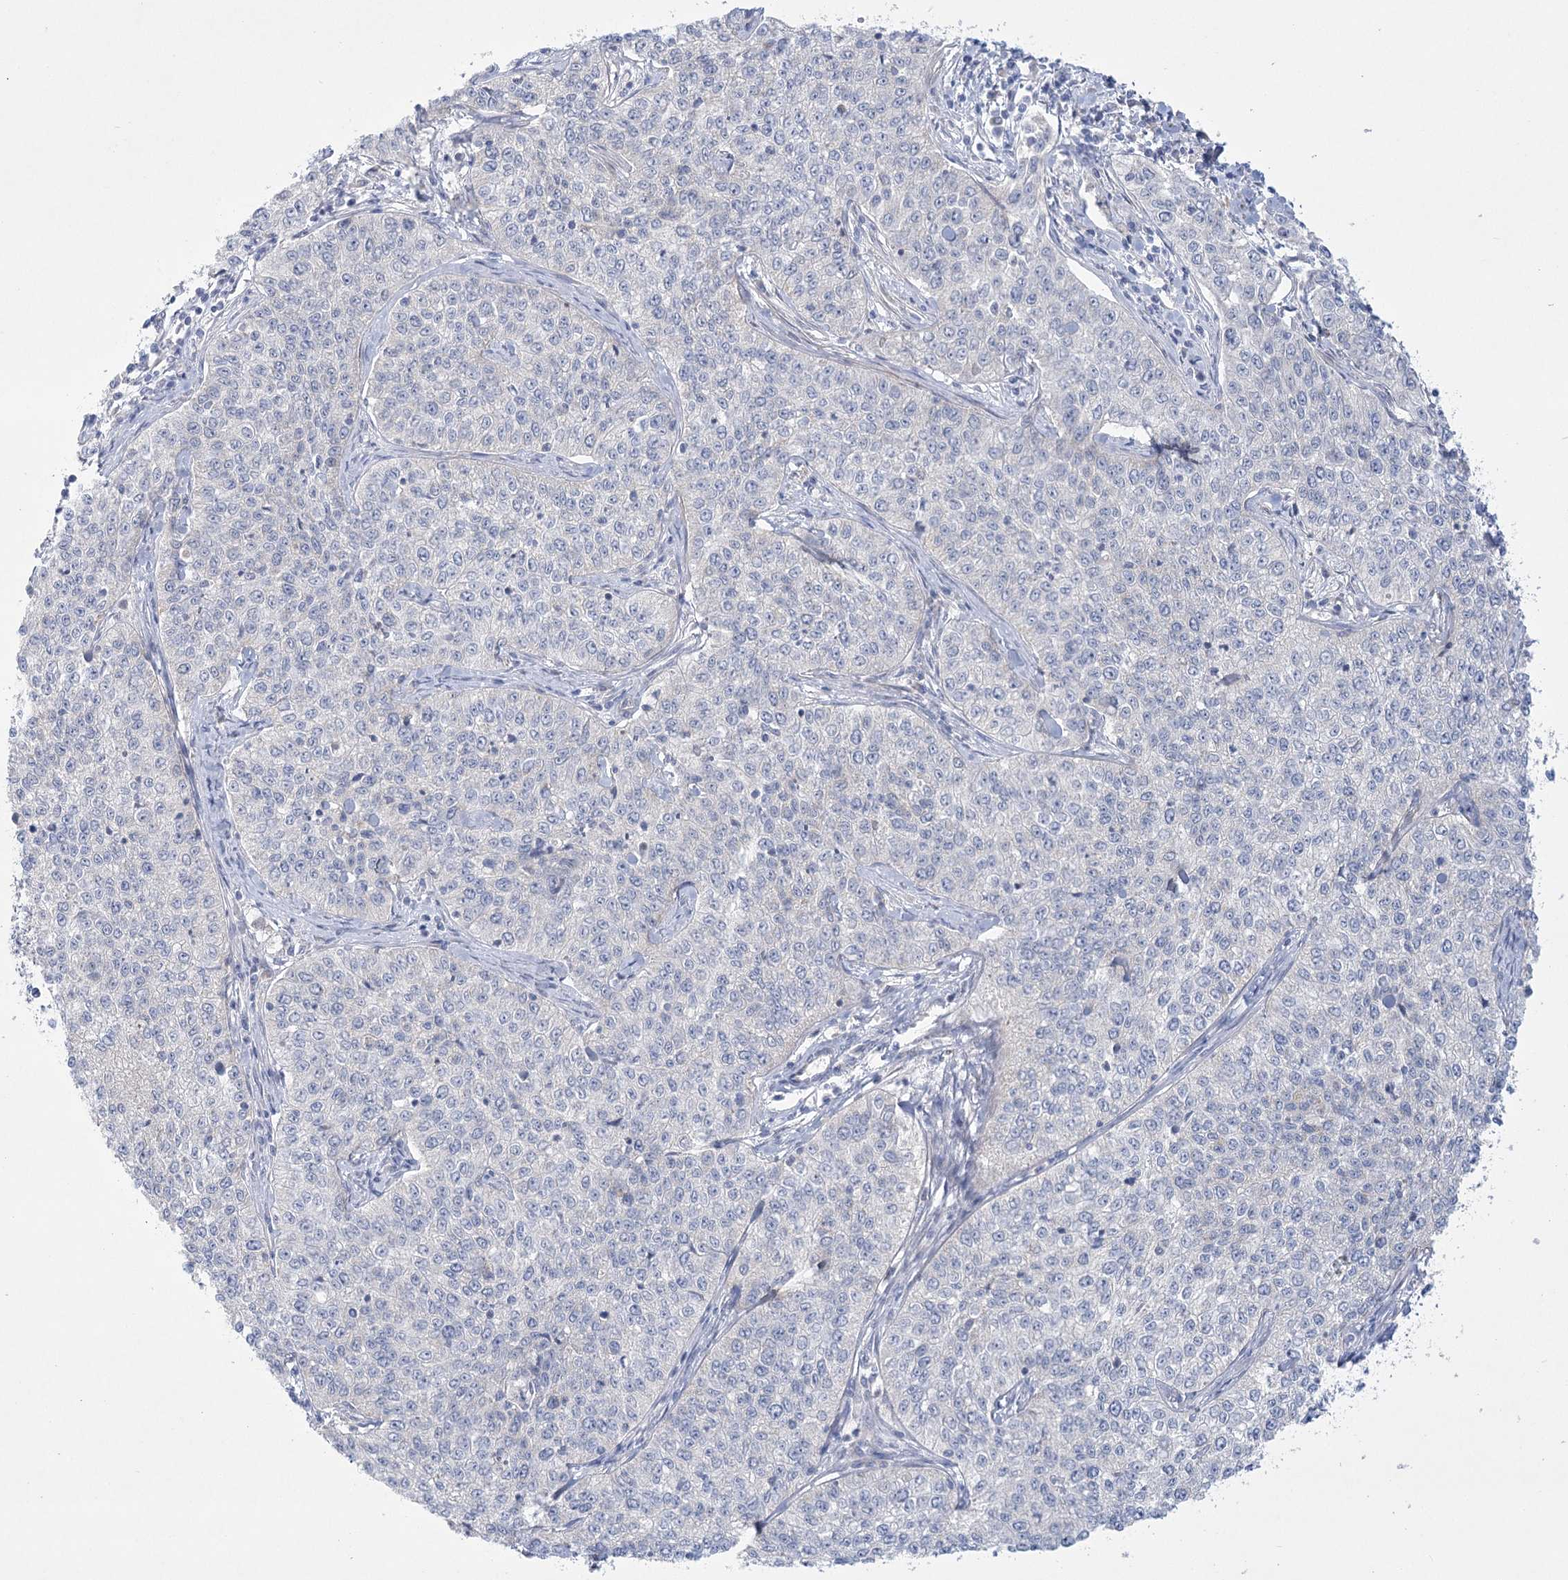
{"staining": {"intensity": "negative", "quantity": "none", "location": "none"}, "tissue": "cervical cancer", "cell_type": "Tumor cells", "image_type": "cancer", "snomed": [{"axis": "morphology", "description": "Squamous cell carcinoma, NOS"}, {"axis": "topography", "description": "Cervix"}], "caption": "Cervical squamous cell carcinoma stained for a protein using immunohistochemistry (IHC) demonstrates no expression tumor cells.", "gene": "DHTKD1", "patient": {"sex": "female", "age": 35}}